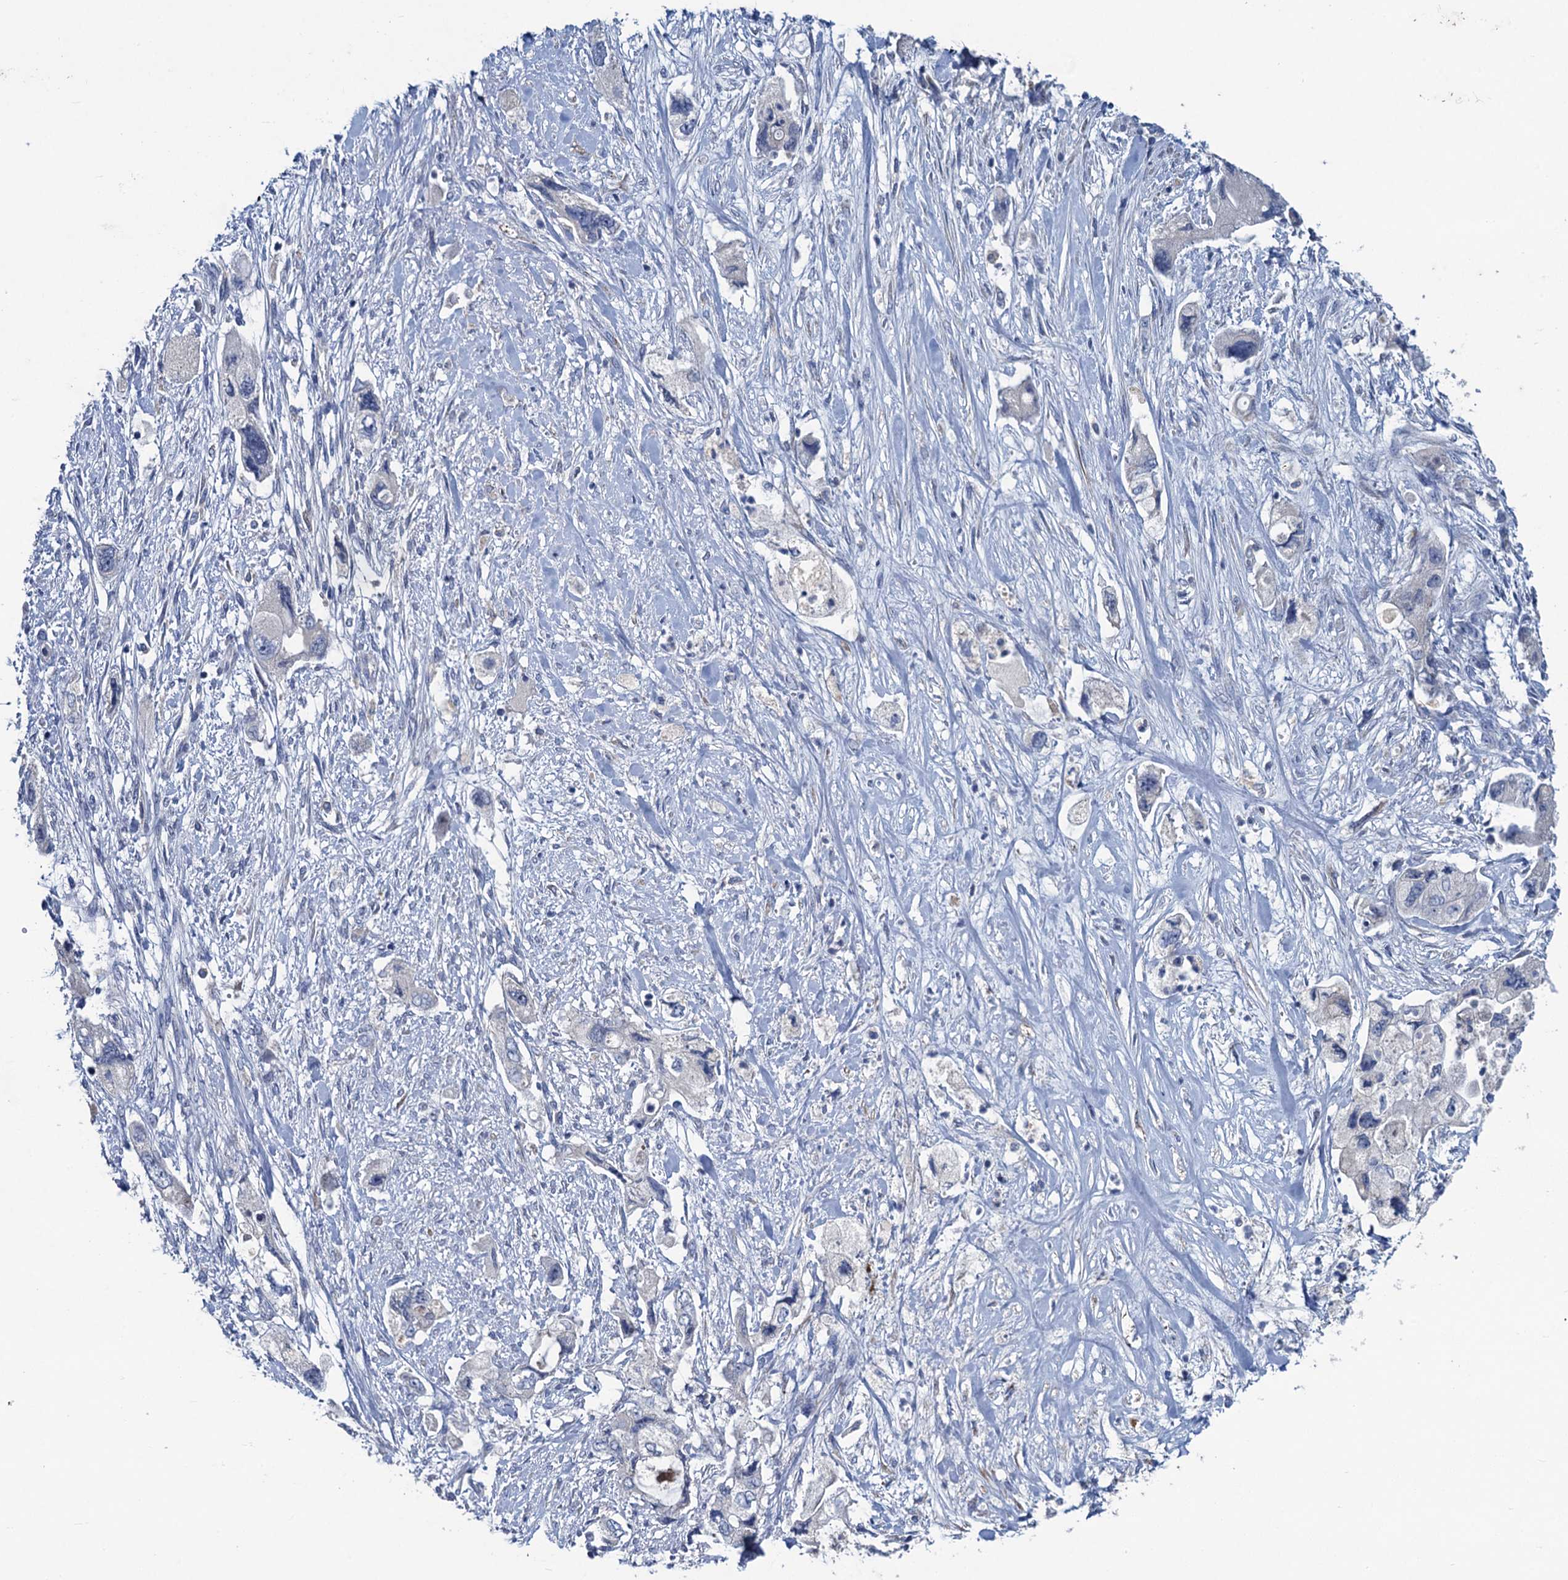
{"staining": {"intensity": "negative", "quantity": "none", "location": "none"}, "tissue": "pancreatic cancer", "cell_type": "Tumor cells", "image_type": "cancer", "snomed": [{"axis": "morphology", "description": "Adenocarcinoma, NOS"}, {"axis": "topography", "description": "Pancreas"}], "caption": "Tumor cells show no significant protein expression in adenocarcinoma (pancreatic).", "gene": "RTKN2", "patient": {"sex": "female", "age": 73}}